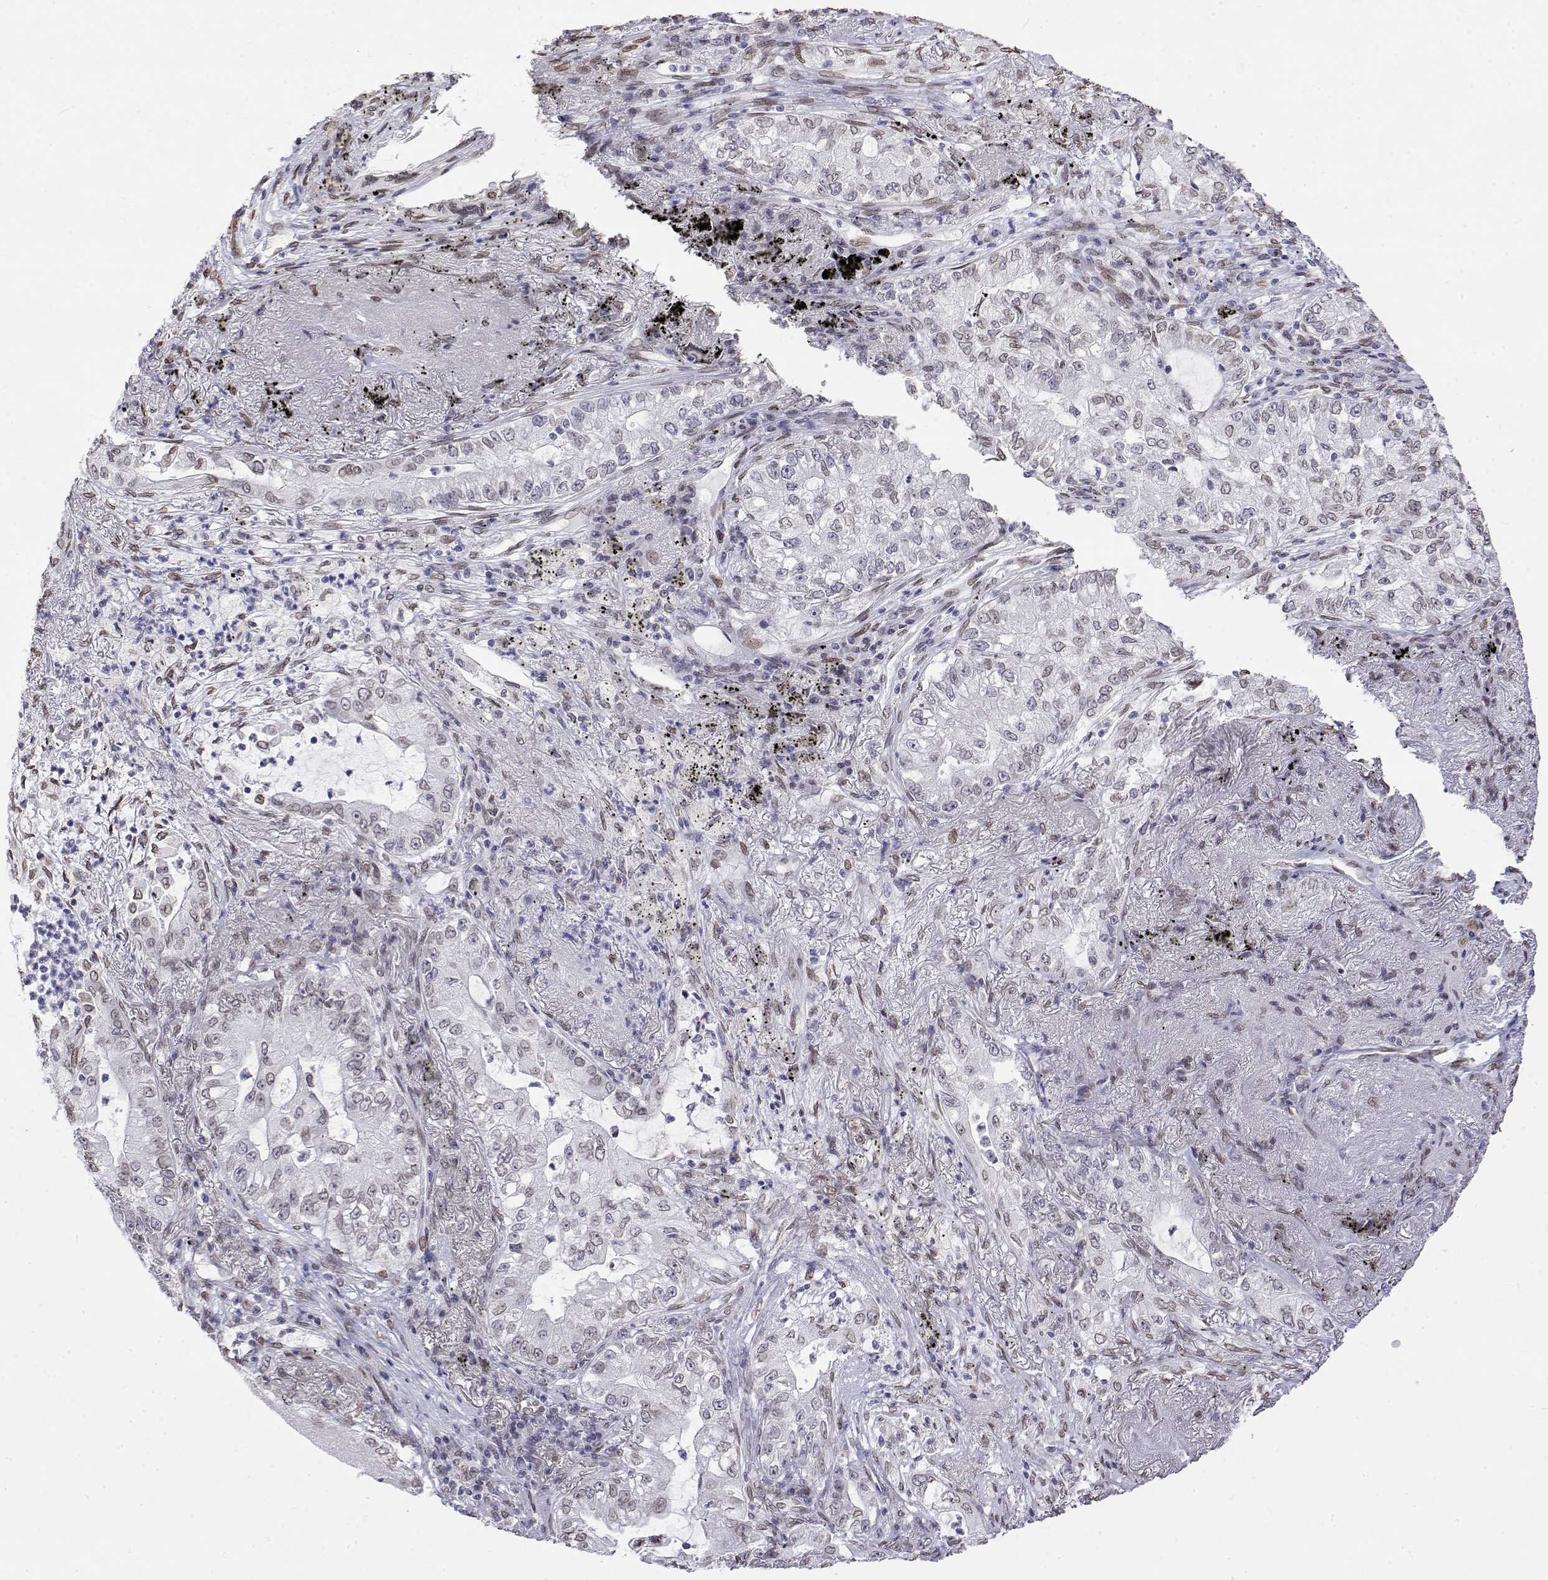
{"staining": {"intensity": "weak", "quantity": "<25%", "location": "nuclear"}, "tissue": "lung cancer", "cell_type": "Tumor cells", "image_type": "cancer", "snomed": [{"axis": "morphology", "description": "Adenocarcinoma, NOS"}, {"axis": "topography", "description": "Lung"}], "caption": "High magnification brightfield microscopy of lung cancer stained with DAB (3,3'-diaminobenzidine) (brown) and counterstained with hematoxylin (blue): tumor cells show no significant expression.", "gene": "ZNF532", "patient": {"sex": "female", "age": 73}}